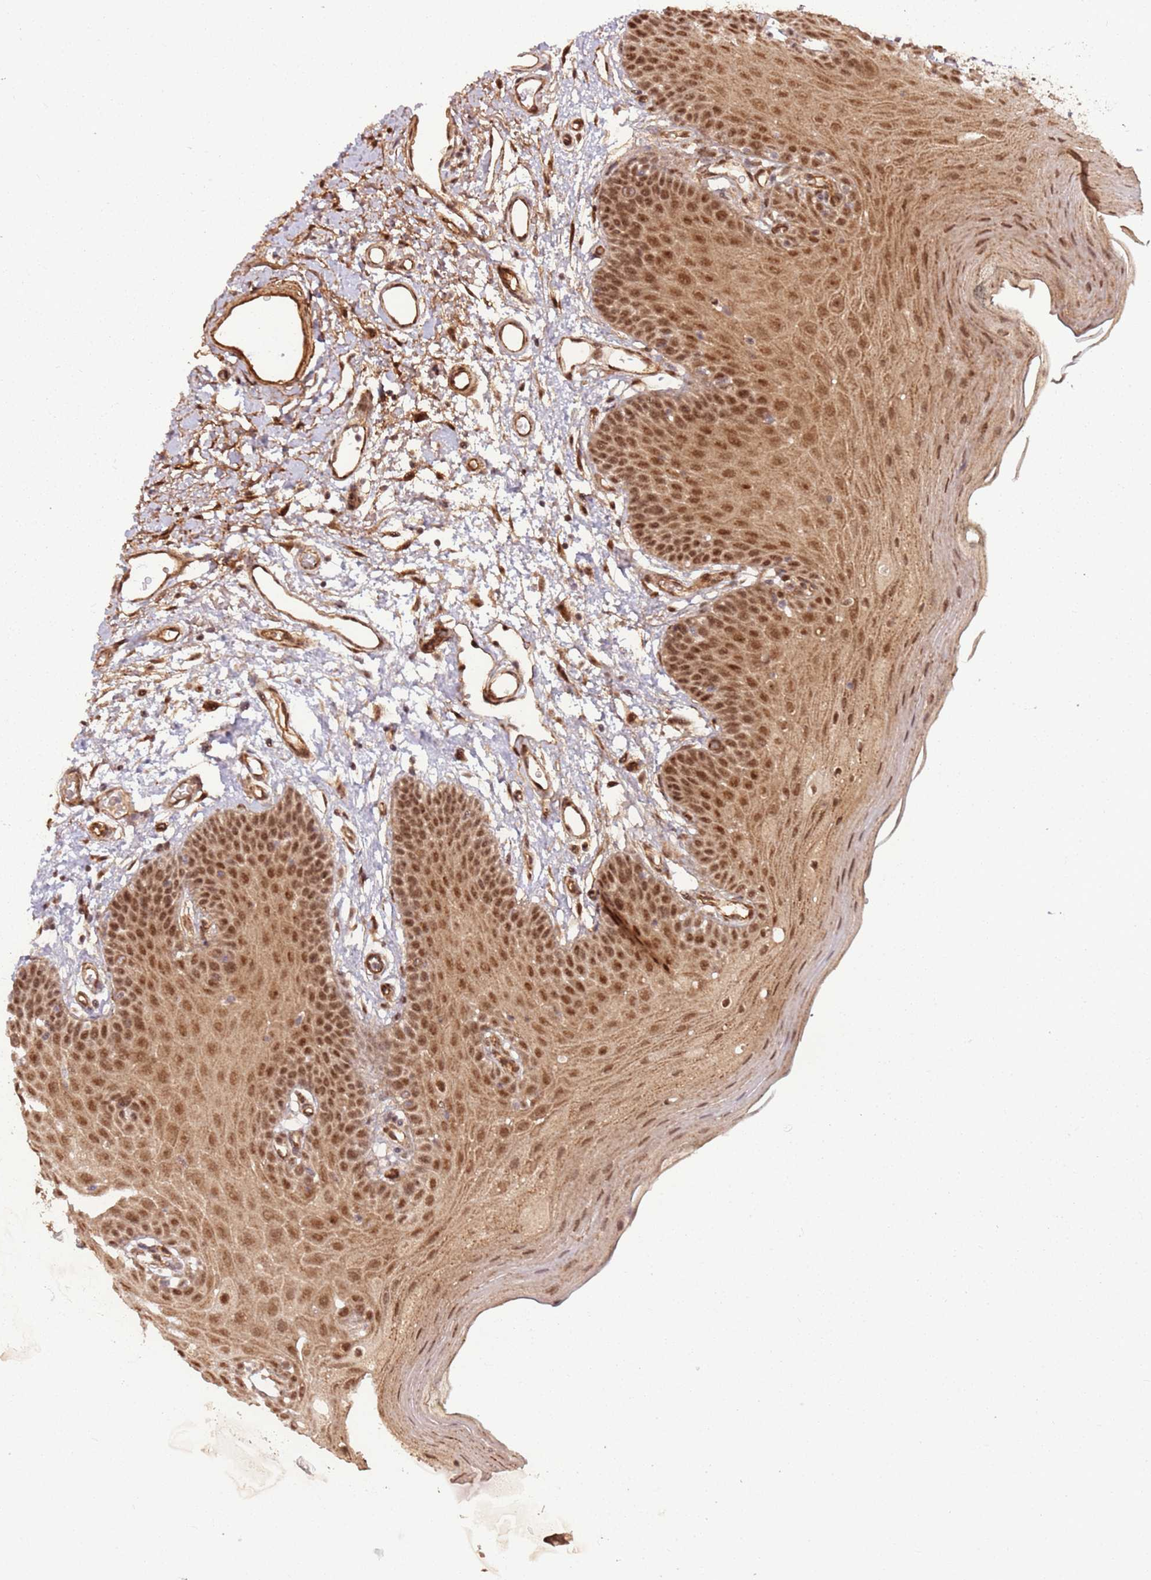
{"staining": {"intensity": "moderate", "quantity": ">75%", "location": "cytoplasmic/membranous,nuclear"}, "tissue": "oral mucosa", "cell_type": "Squamous epithelial cells", "image_type": "normal", "snomed": [{"axis": "morphology", "description": "Normal tissue, NOS"}, {"axis": "topography", "description": "Oral tissue"}, {"axis": "topography", "description": "Tounge, NOS"}], "caption": "Oral mucosa stained with IHC demonstrates moderate cytoplasmic/membranous,nuclear expression in approximately >75% of squamous epithelial cells.", "gene": "POLR3H", "patient": {"sex": "female", "age": 81}}